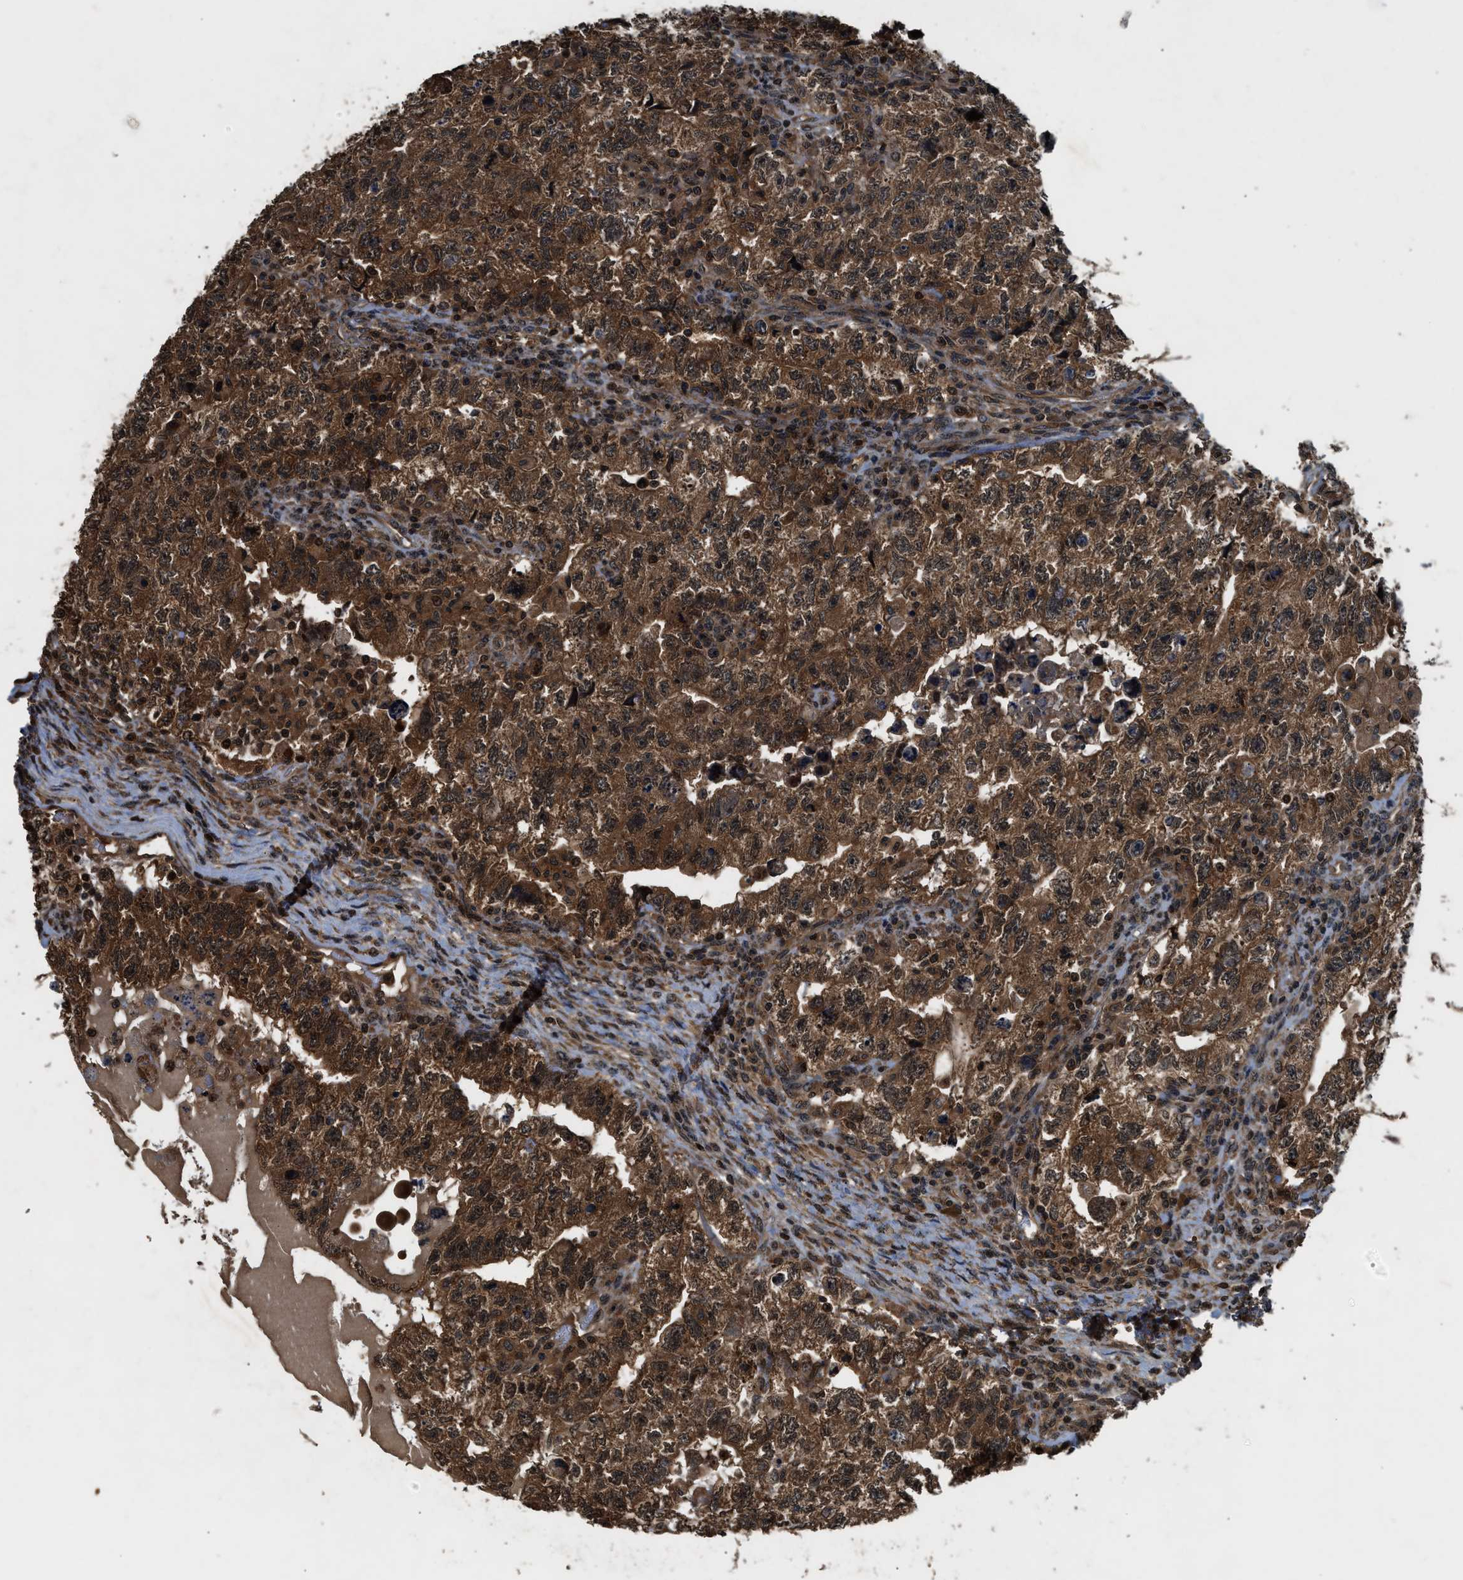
{"staining": {"intensity": "strong", "quantity": ">75%", "location": "cytoplasmic/membranous"}, "tissue": "testis cancer", "cell_type": "Tumor cells", "image_type": "cancer", "snomed": [{"axis": "morphology", "description": "Carcinoma, Embryonal, NOS"}, {"axis": "topography", "description": "Testis"}], "caption": "Protein expression analysis of human testis cancer (embryonal carcinoma) reveals strong cytoplasmic/membranous expression in about >75% of tumor cells.", "gene": "RPS6KB1", "patient": {"sex": "male", "age": 36}}